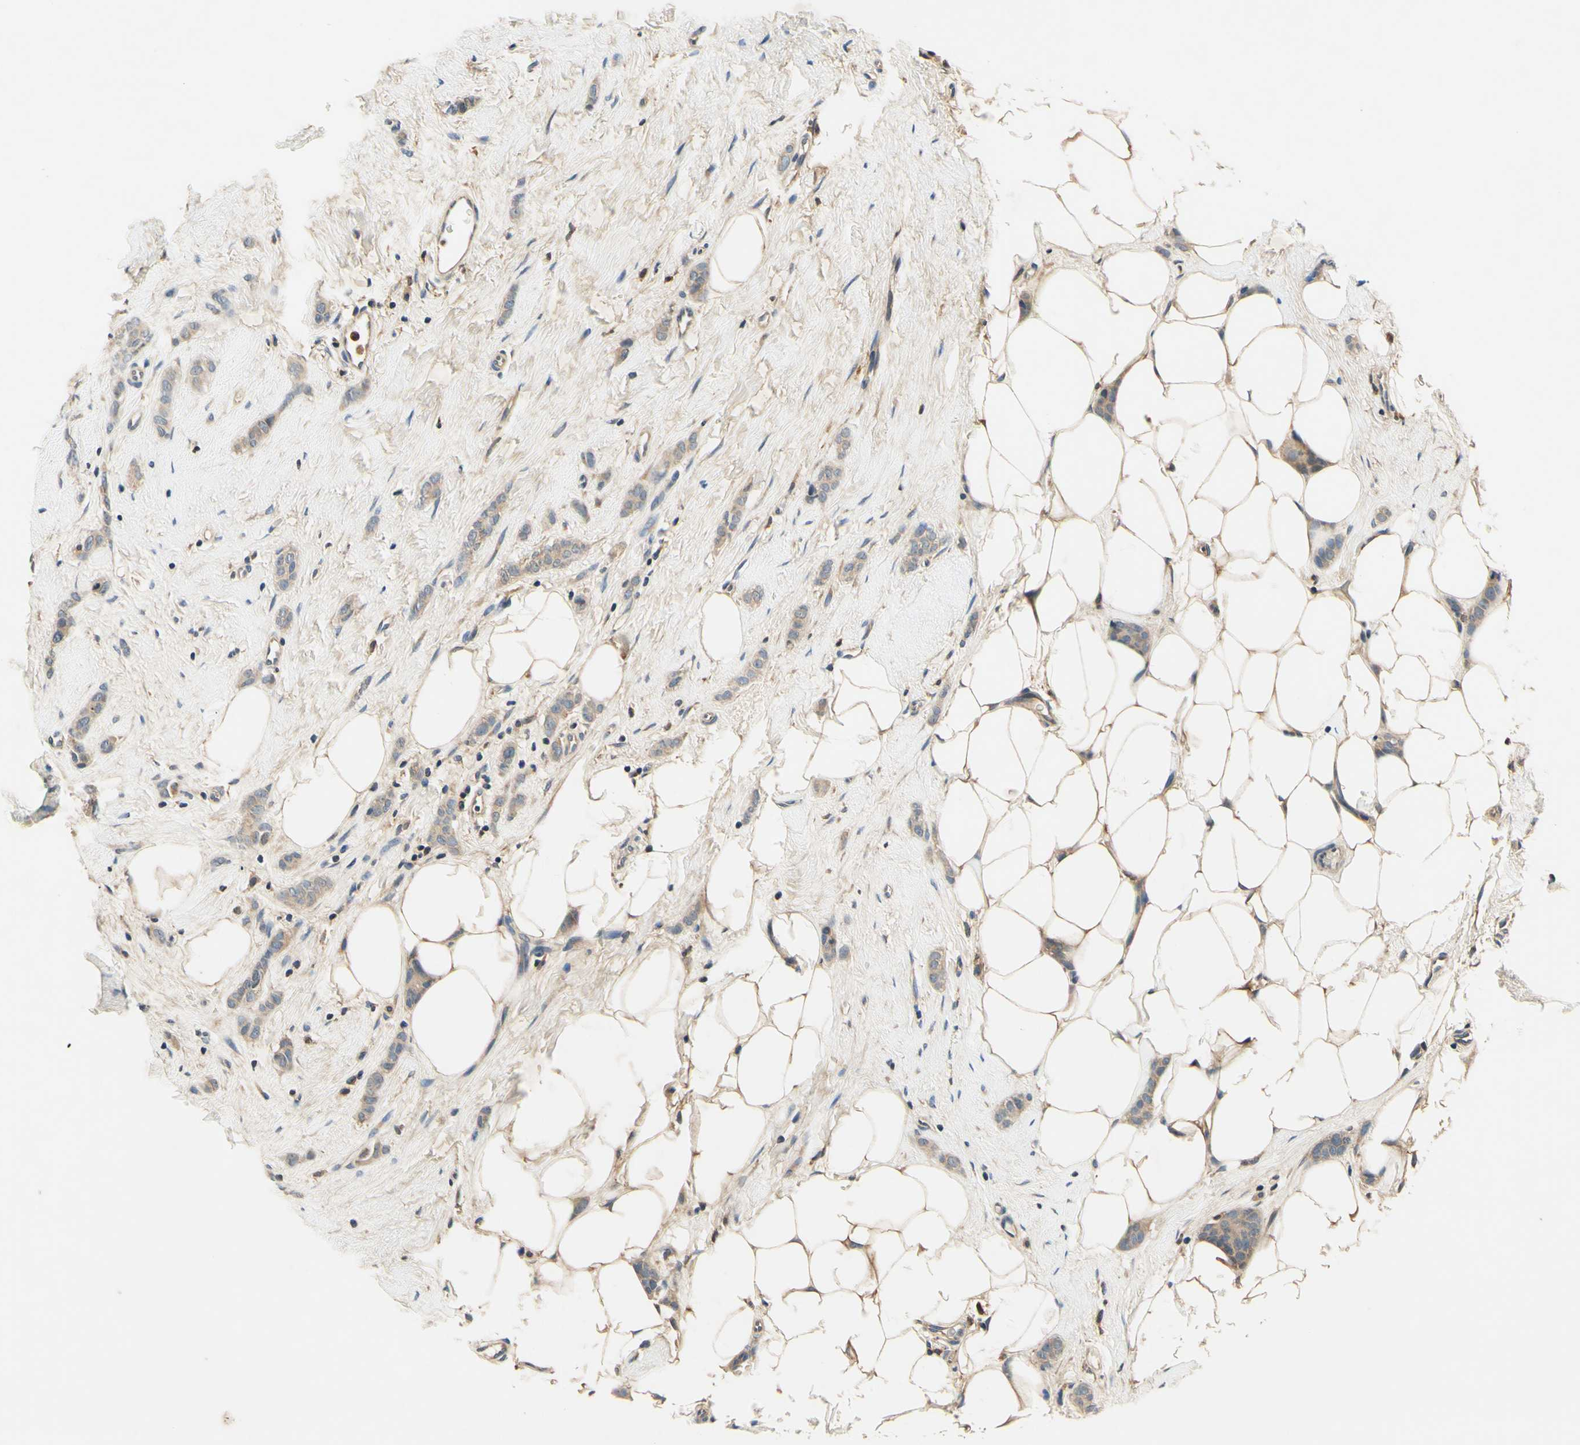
{"staining": {"intensity": "weak", "quantity": "25%-75%", "location": "cytoplasmic/membranous"}, "tissue": "breast cancer", "cell_type": "Tumor cells", "image_type": "cancer", "snomed": [{"axis": "morphology", "description": "Lobular carcinoma"}, {"axis": "topography", "description": "Skin"}, {"axis": "topography", "description": "Breast"}], "caption": "Immunohistochemistry image of human breast cancer stained for a protein (brown), which displays low levels of weak cytoplasmic/membranous staining in approximately 25%-75% of tumor cells.", "gene": "PLA2G4A", "patient": {"sex": "female", "age": 46}}